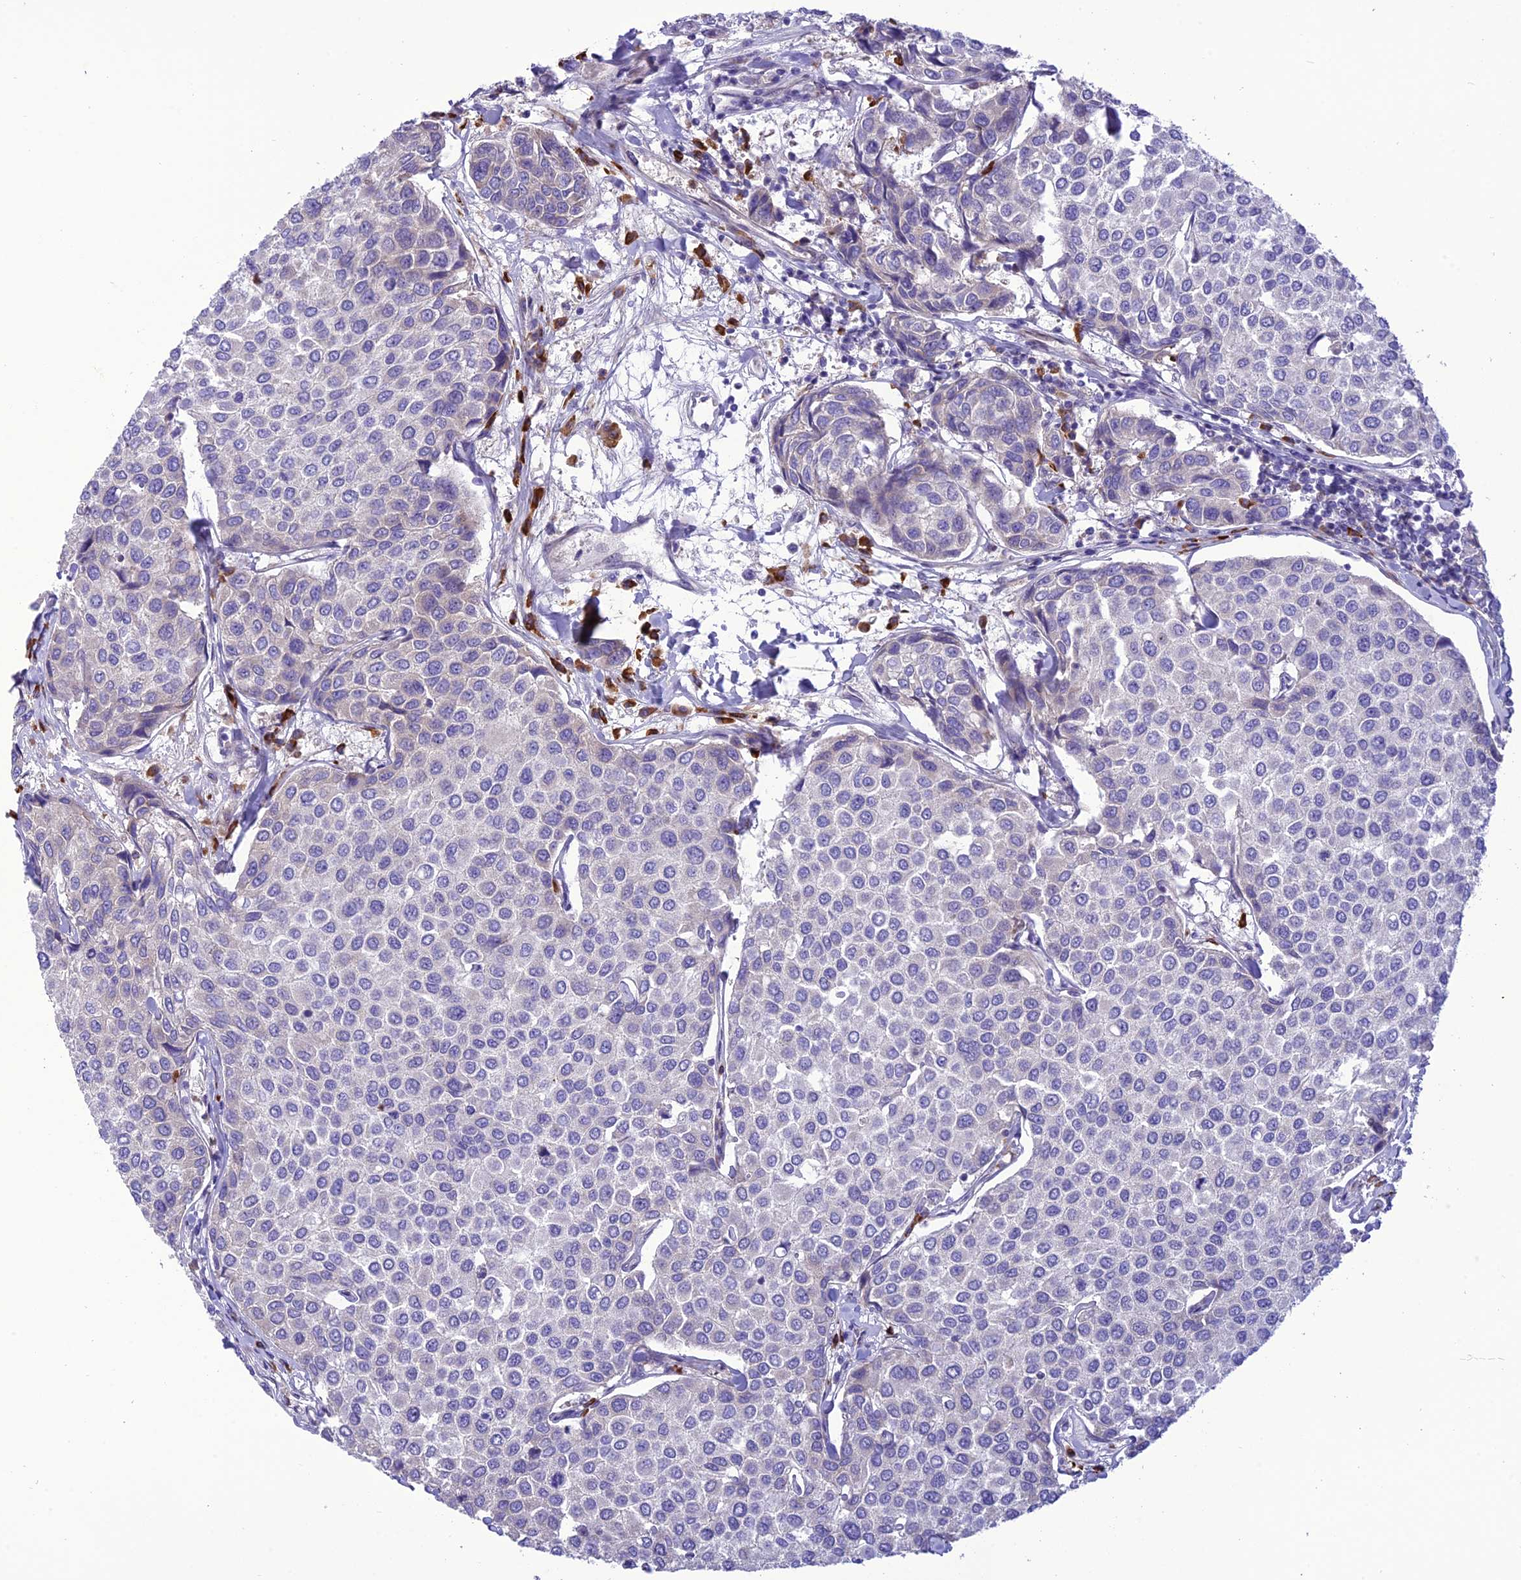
{"staining": {"intensity": "negative", "quantity": "none", "location": "none"}, "tissue": "breast cancer", "cell_type": "Tumor cells", "image_type": "cancer", "snomed": [{"axis": "morphology", "description": "Duct carcinoma"}, {"axis": "topography", "description": "Breast"}], "caption": "An immunohistochemistry micrograph of breast cancer (invasive ductal carcinoma) is shown. There is no staining in tumor cells of breast cancer (invasive ductal carcinoma). Nuclei are stained in blue.", "gene": "JMY", "patient": {"sex": "female", "age": 55}}